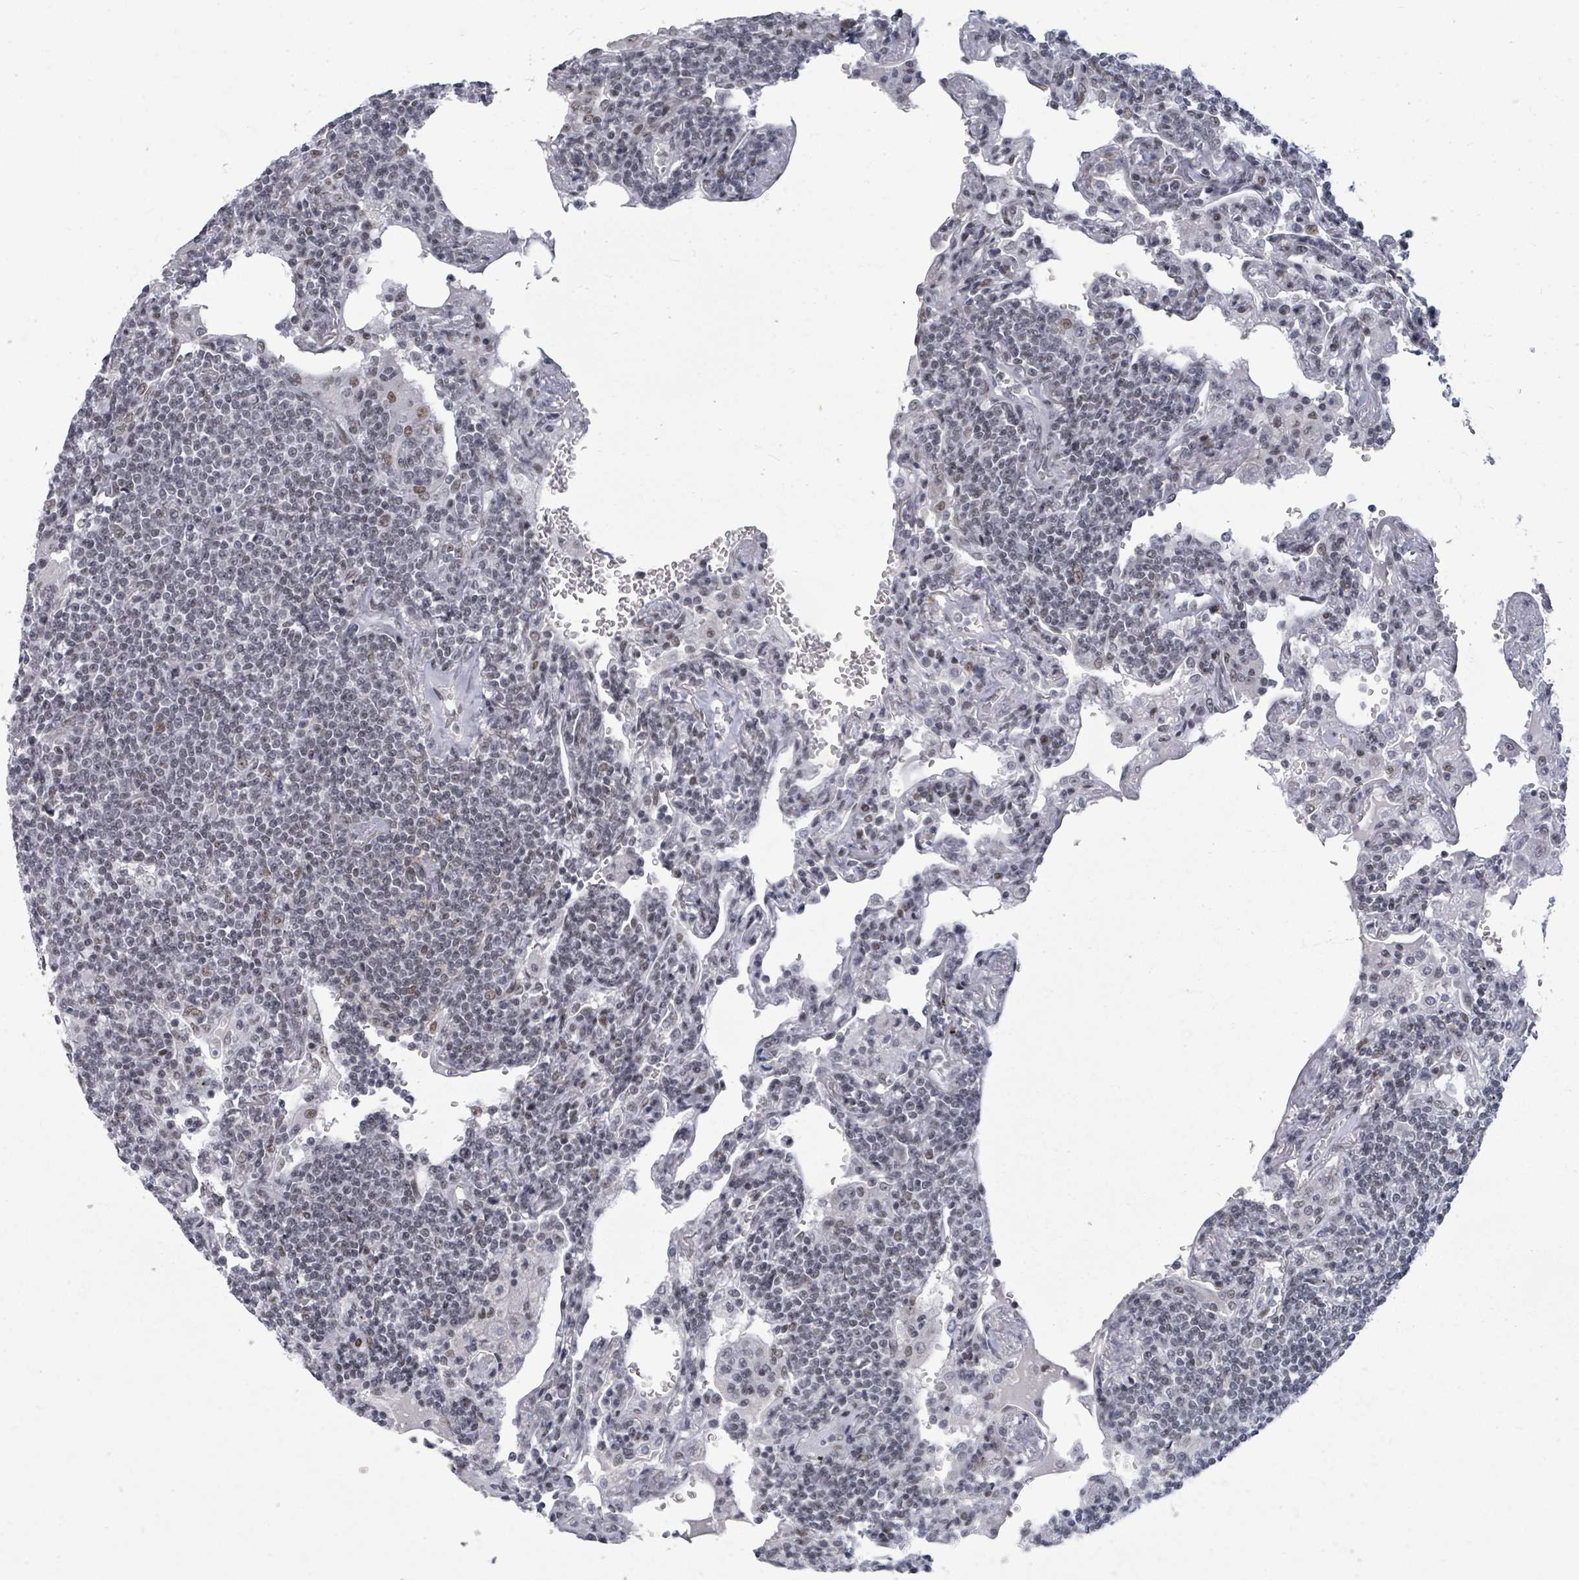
{"staining": {"intensity": "negative", "quantity": "none", "location": "none"}, "tissue": "lymphoma", "cell_type": "Tumor cells", "image_type": "cancer", "snomed": [{"axis": "morphology", "description": "Malignant lymphoma, non-Hodgkin's type, Low grade"}, {"axis": "topography", "description": "Lung"}], "caption": "High power microscopy photomicrograph of an IHC photomicrograph of lymphoma, revealing no significant expression in tumor cells.", "gene": "ERCC5", "patient": {"sex": "female", "age": 71}}